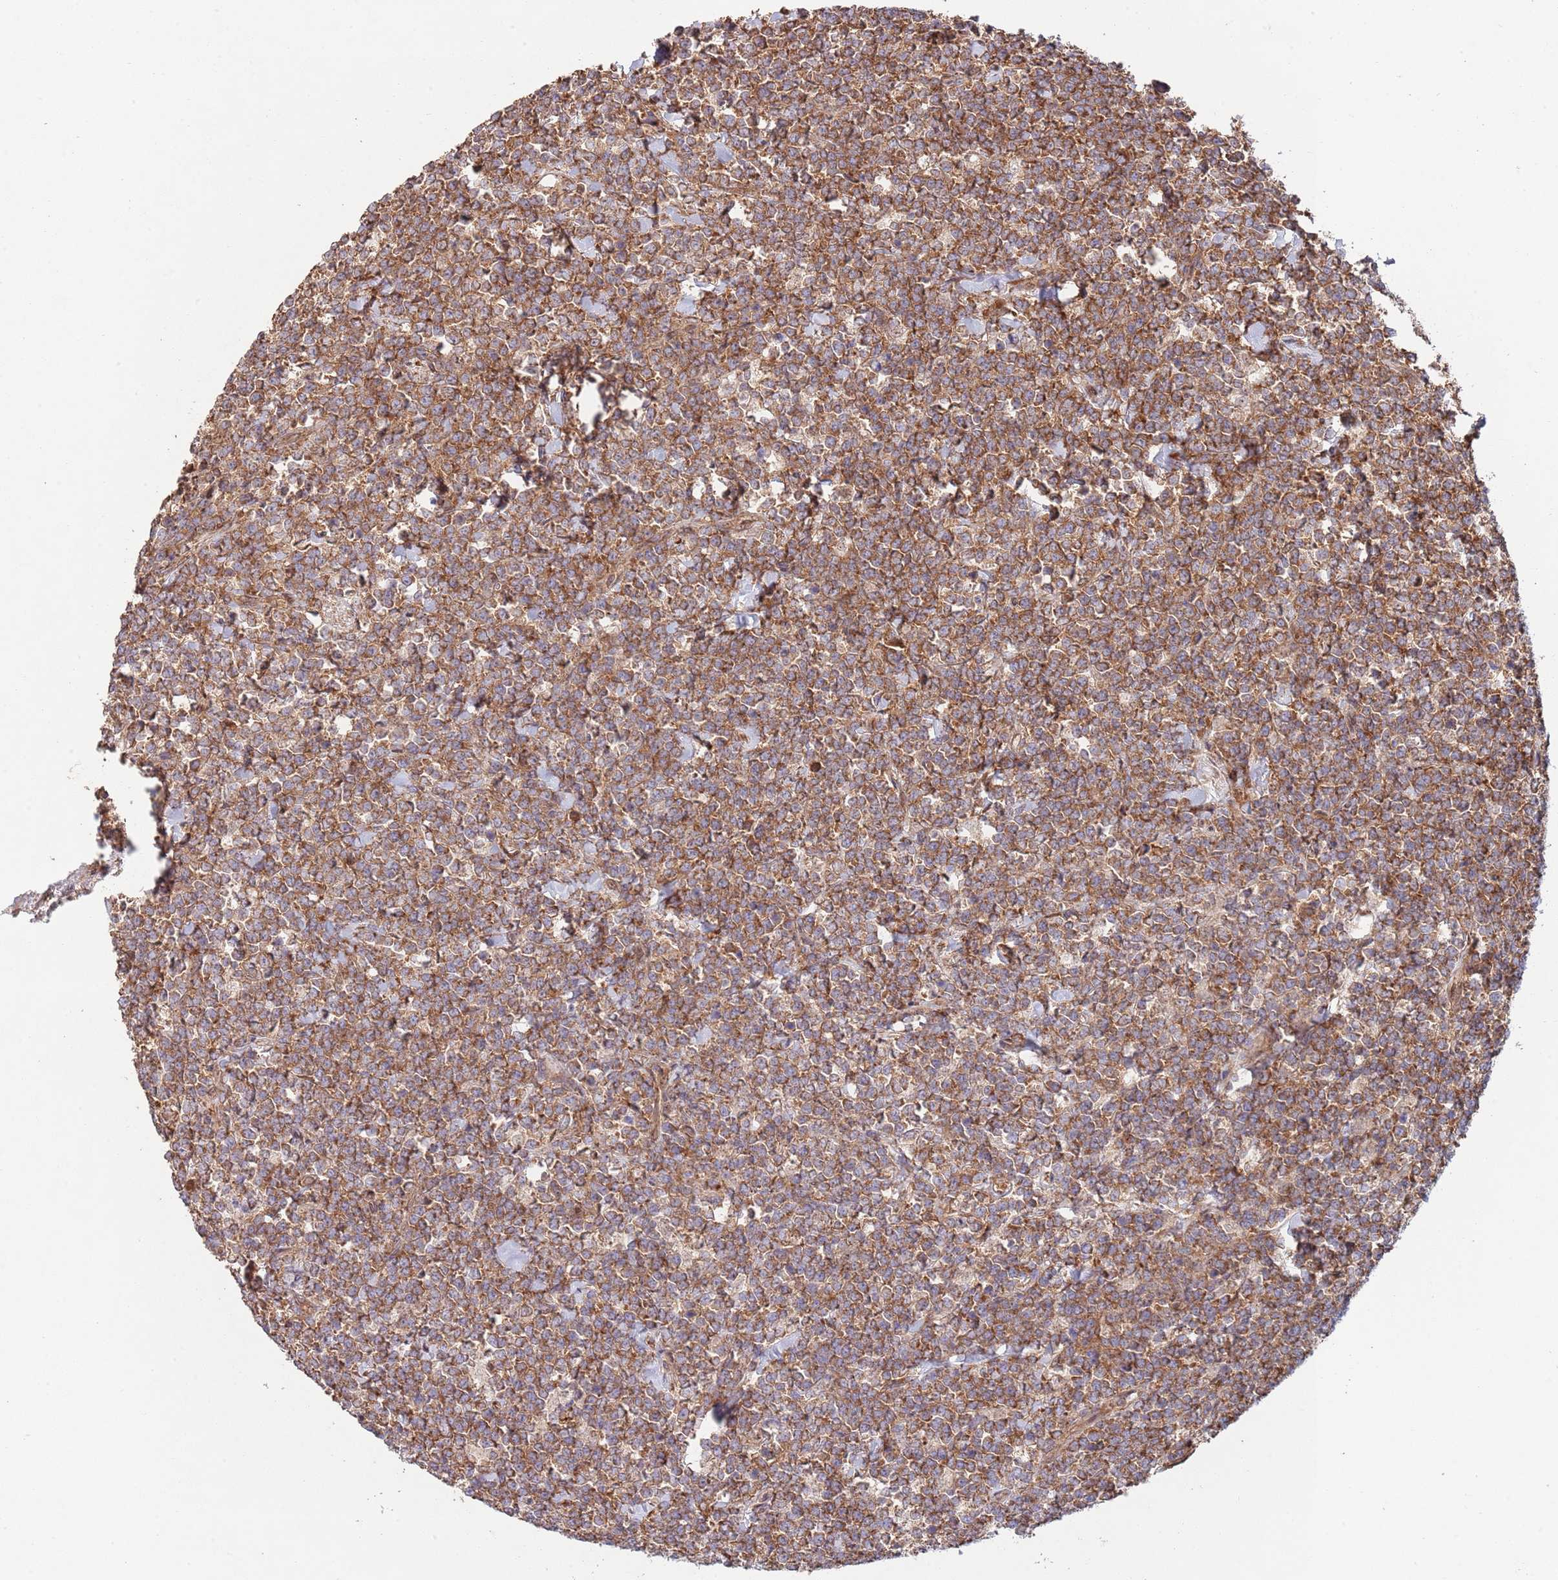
{"staining": {"intensity": "moderate", "quantity": ">75%", "location": "cytoplasmic/membranous"}, "tissue": "lymphoma", "cell_type": "Tumor cells", "image_type": "cancer", "snomed": [{"axis": "morphology", "description": "Malignant lymphoma, non-Hodgkin's type, High grade"}, {"axis": "topography", "description": "Small intestine"}, {"axis": "topography", "description": "Colon"}], "caption": "IHC photomicrograph of malignant lymphoma, non-Hodgkin's type (high-grade) stained for a protein (brown), which shows medium levels of moderate cytoplasmic/membranous expression in about >75% of tumor cells.", "gene": "RNF19B", "patient": {"sex": "male", "age": 8}}